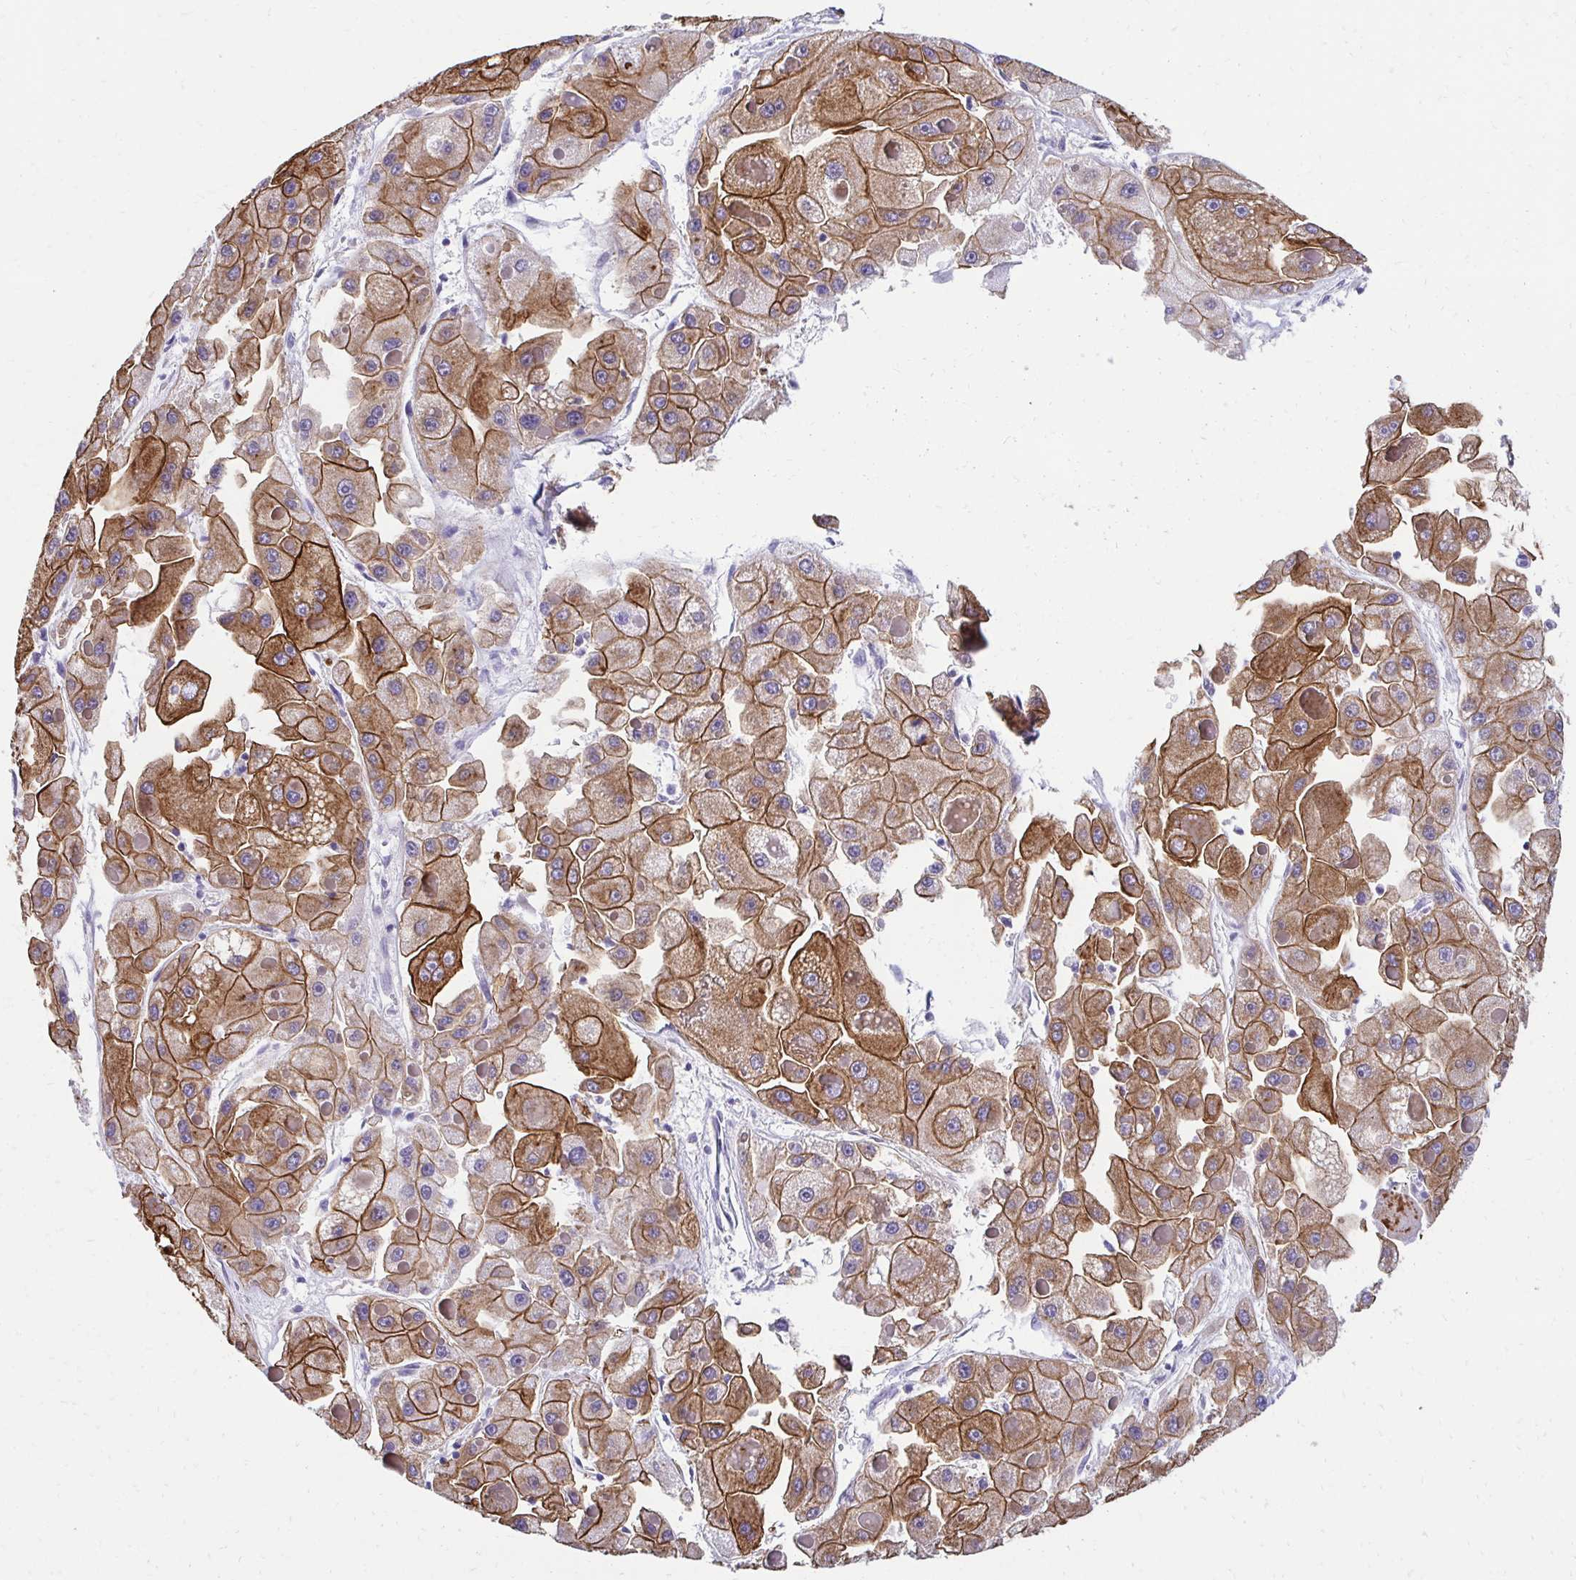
{"staining": {"intensity": "moderate", "quantity": ">75%", "location": "cytoplasmic/membranous"}, "tissue": "liver cancer", "cell_type": "Tumor cells", "image_type": "cancer", "snomed": [{"axis": "morphology", "description": "Carcinoma, Hepatocellular, NOS"}, {"axis": "topography", "description": "Liver"}], "caption": "High-power microscopy captured an immunohistochemistry image of hepatocellular carcinoma (liver), revealing moderate cytoplasmic/membranous positivity in approximately >75% of tumor cells. The protein of interest is stained brown, and the nuclei are stained in blue (DAB IHC with brightfield microscopy, high magnification).", "gene": "C1QTNF2", "patient": {"sex": "female", "age": 73}}